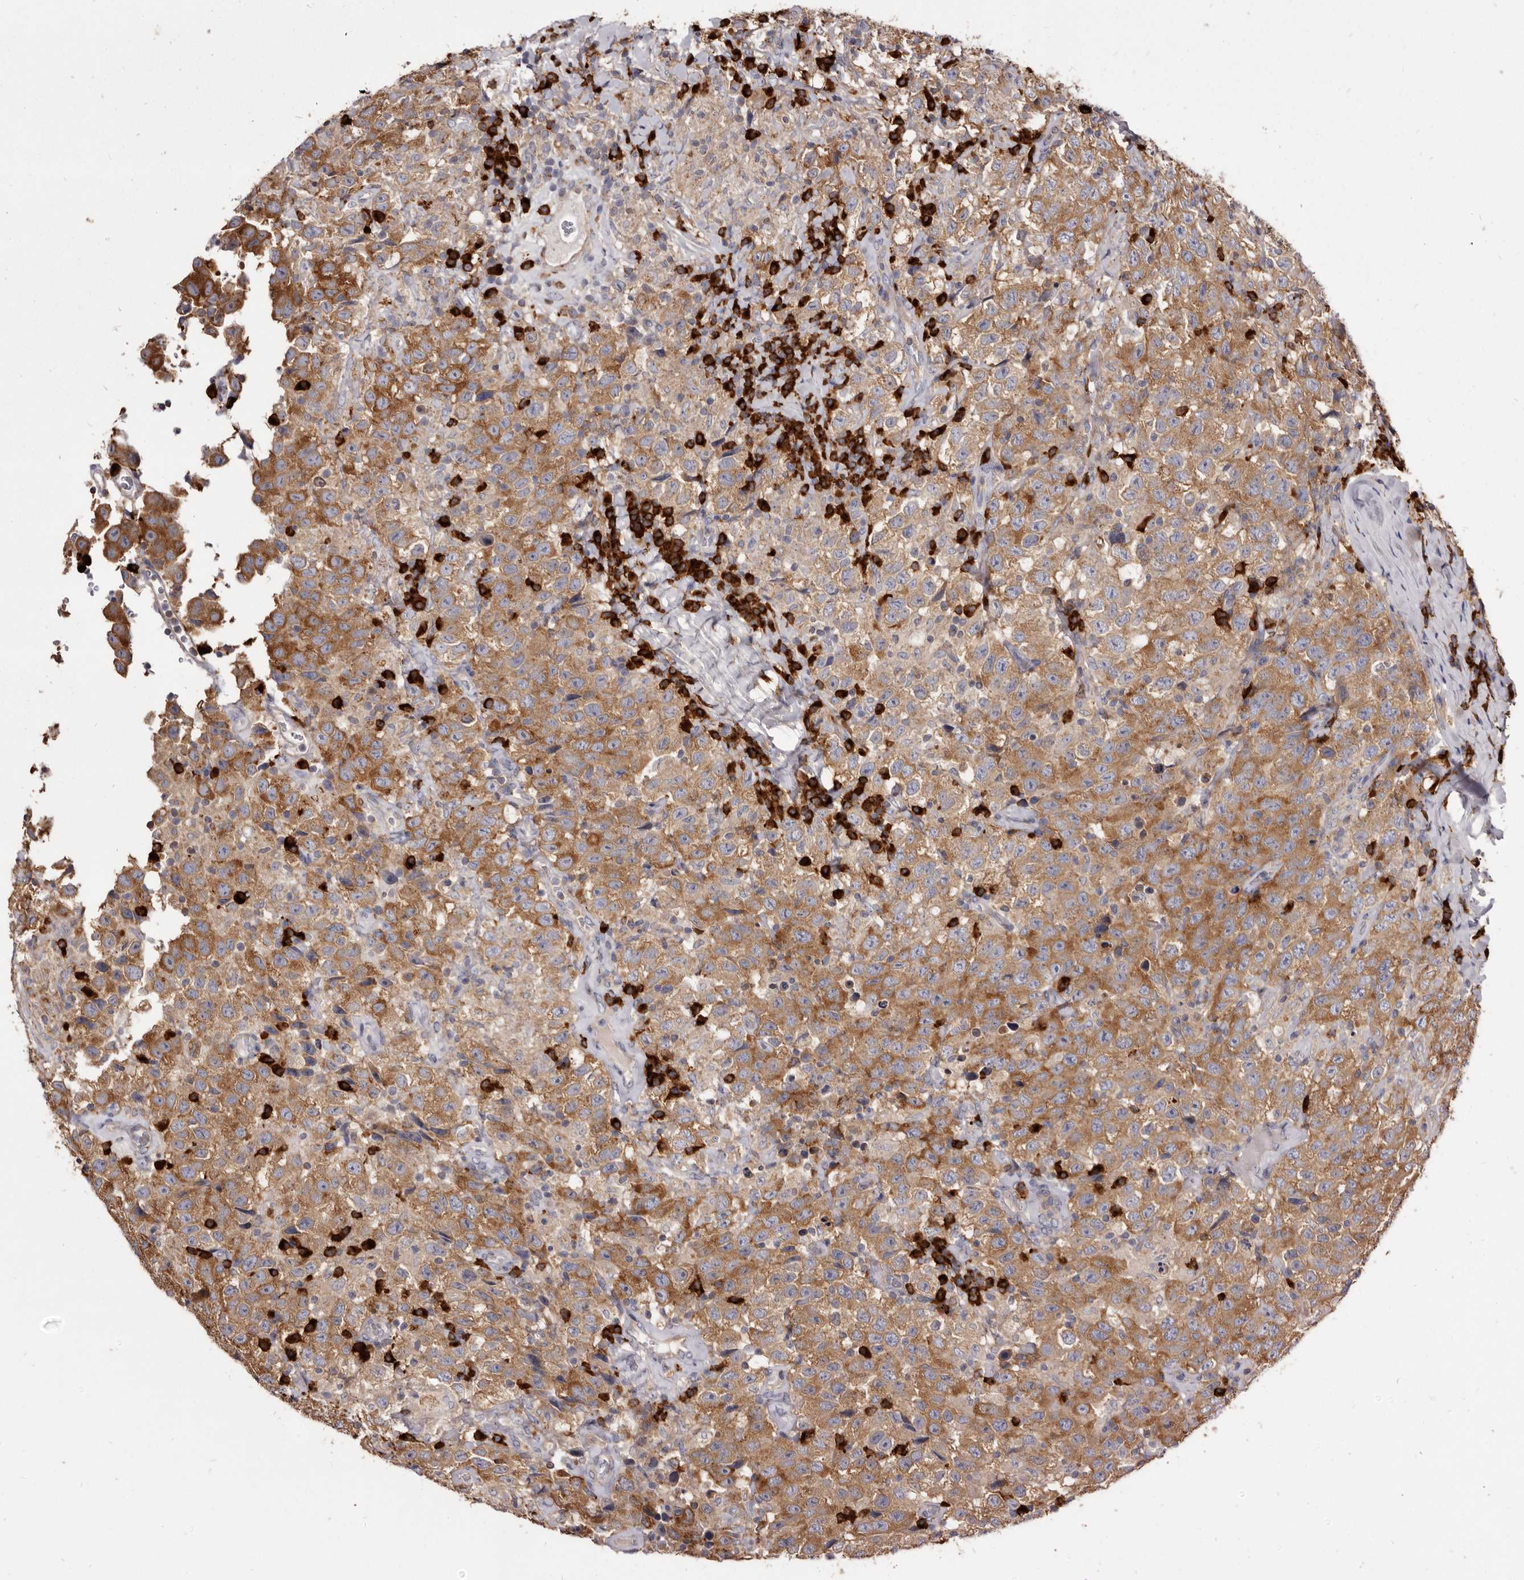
{"staining": {"intensity": "moderate", "quantity": ">75%", "location": "cytoplasmic/membranous"}, "tissue": "testis cancer", "cell_type": "Tumor cells", "image_type": "cancer", "snomed": [{"axis": "morphology", "description": "Seminoma, NOS"}, {"axis": "topography", "description": "Testis"}], "caption": "Tumor cells exhibit moderate cytoplasmic/membranous expression in approximately >75% of cells in testis cancer.", "gene": "TPD52", "patient": {"sex": "male", "age": 41}}